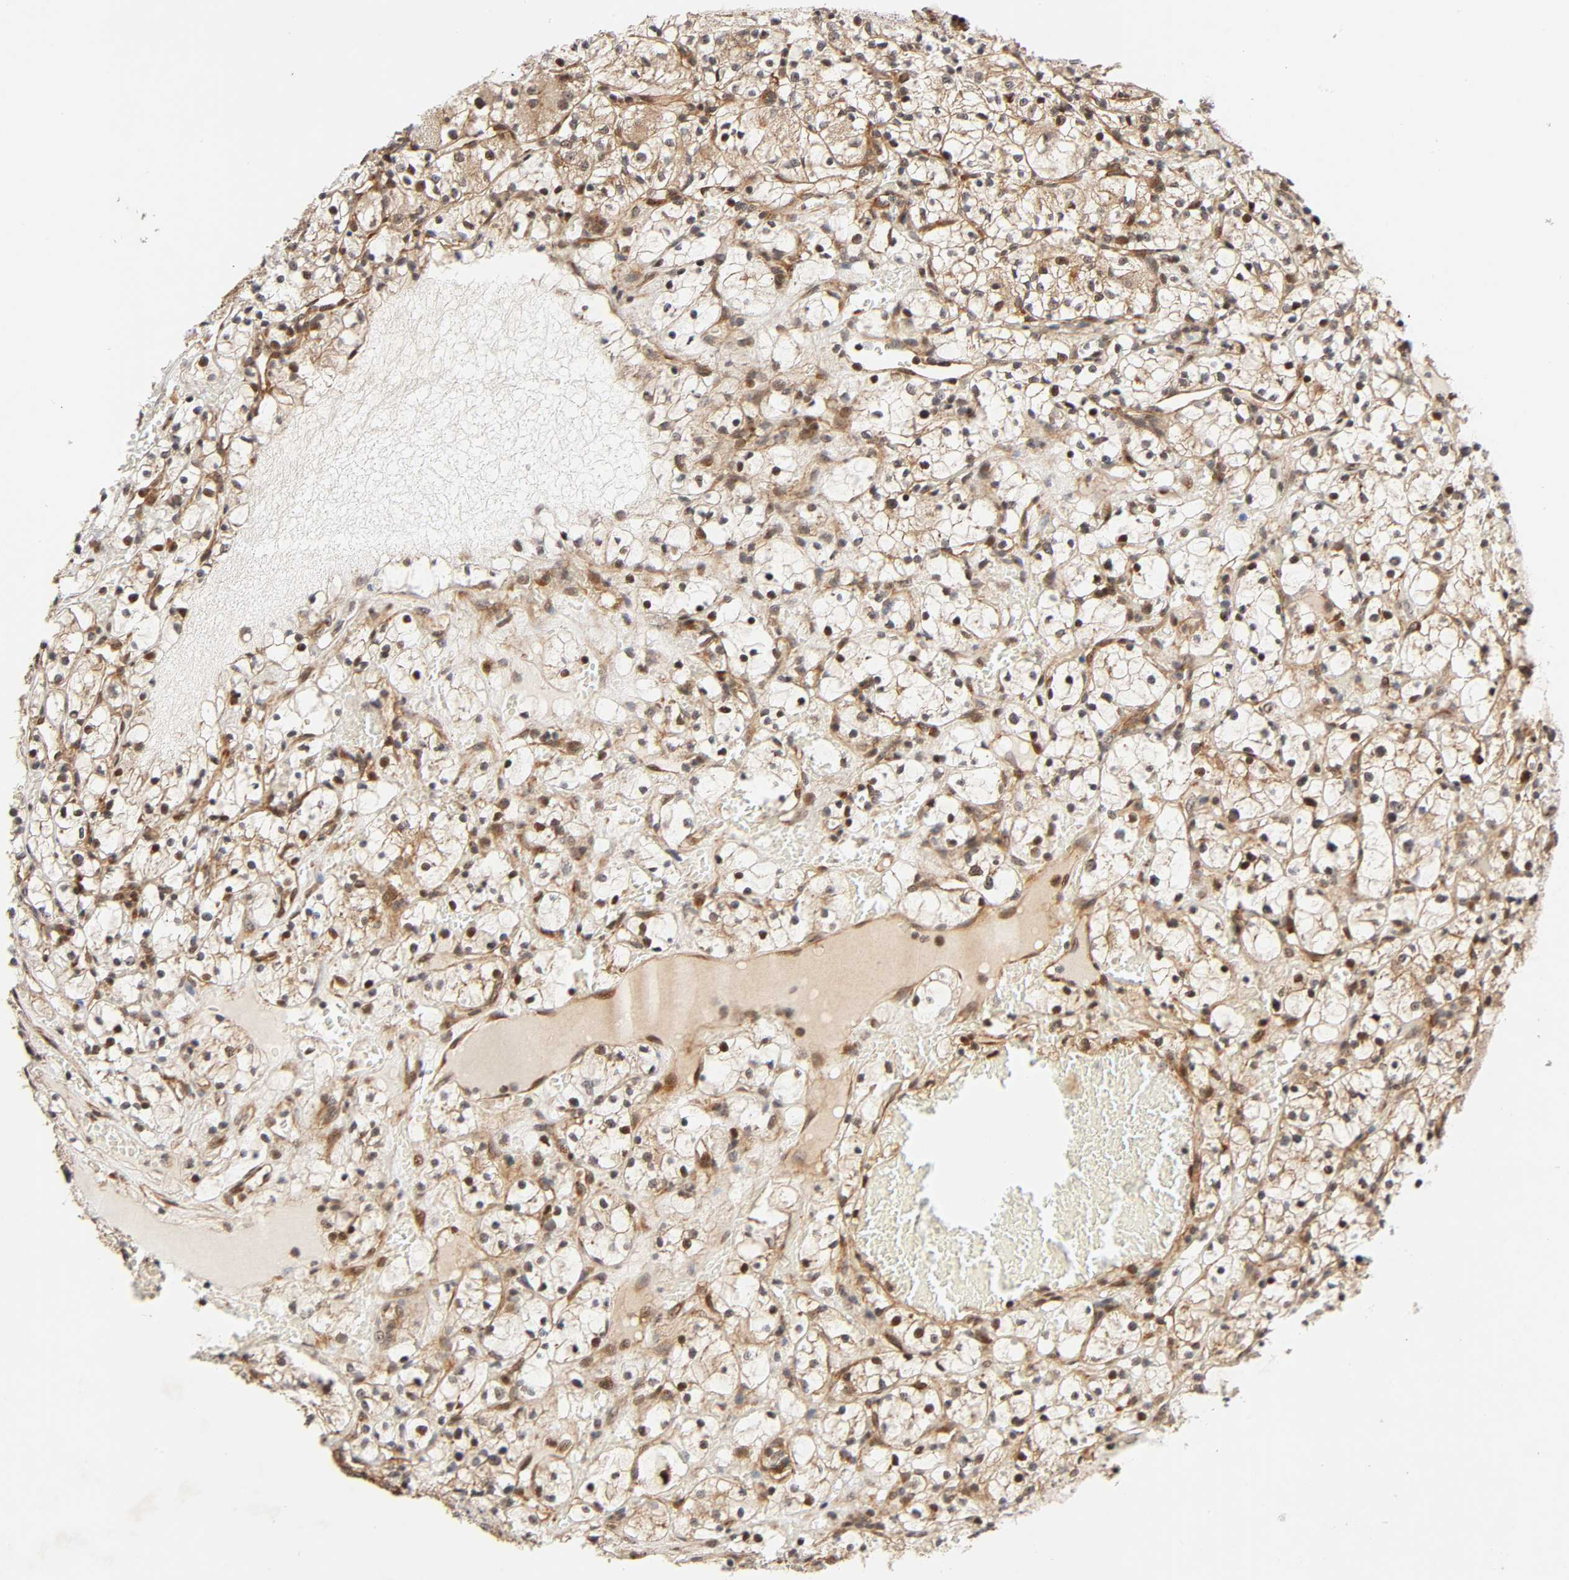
{"staining": {"intensity": "moderate", "quantity": "25%-75%", "location": "cytoplasmic/membranous,nuclear"}, "tissue": "renal cancer", "cell_type": "Tumor cells", "image_type": "cancer", "snomed": [{"axis": "morphology", "description": "Adenocarcinoma, NOS"}, {"axis": "topography", "description": "Kidney"}], "caption": "Moderate cytoplasmic/membranous and nuclear staining is present in approximately 25%-75% of tumor cells in renal cancer.", "gene": "IQCJ-SCHIP1", "patient": {"sex": "female", "age": 60}}